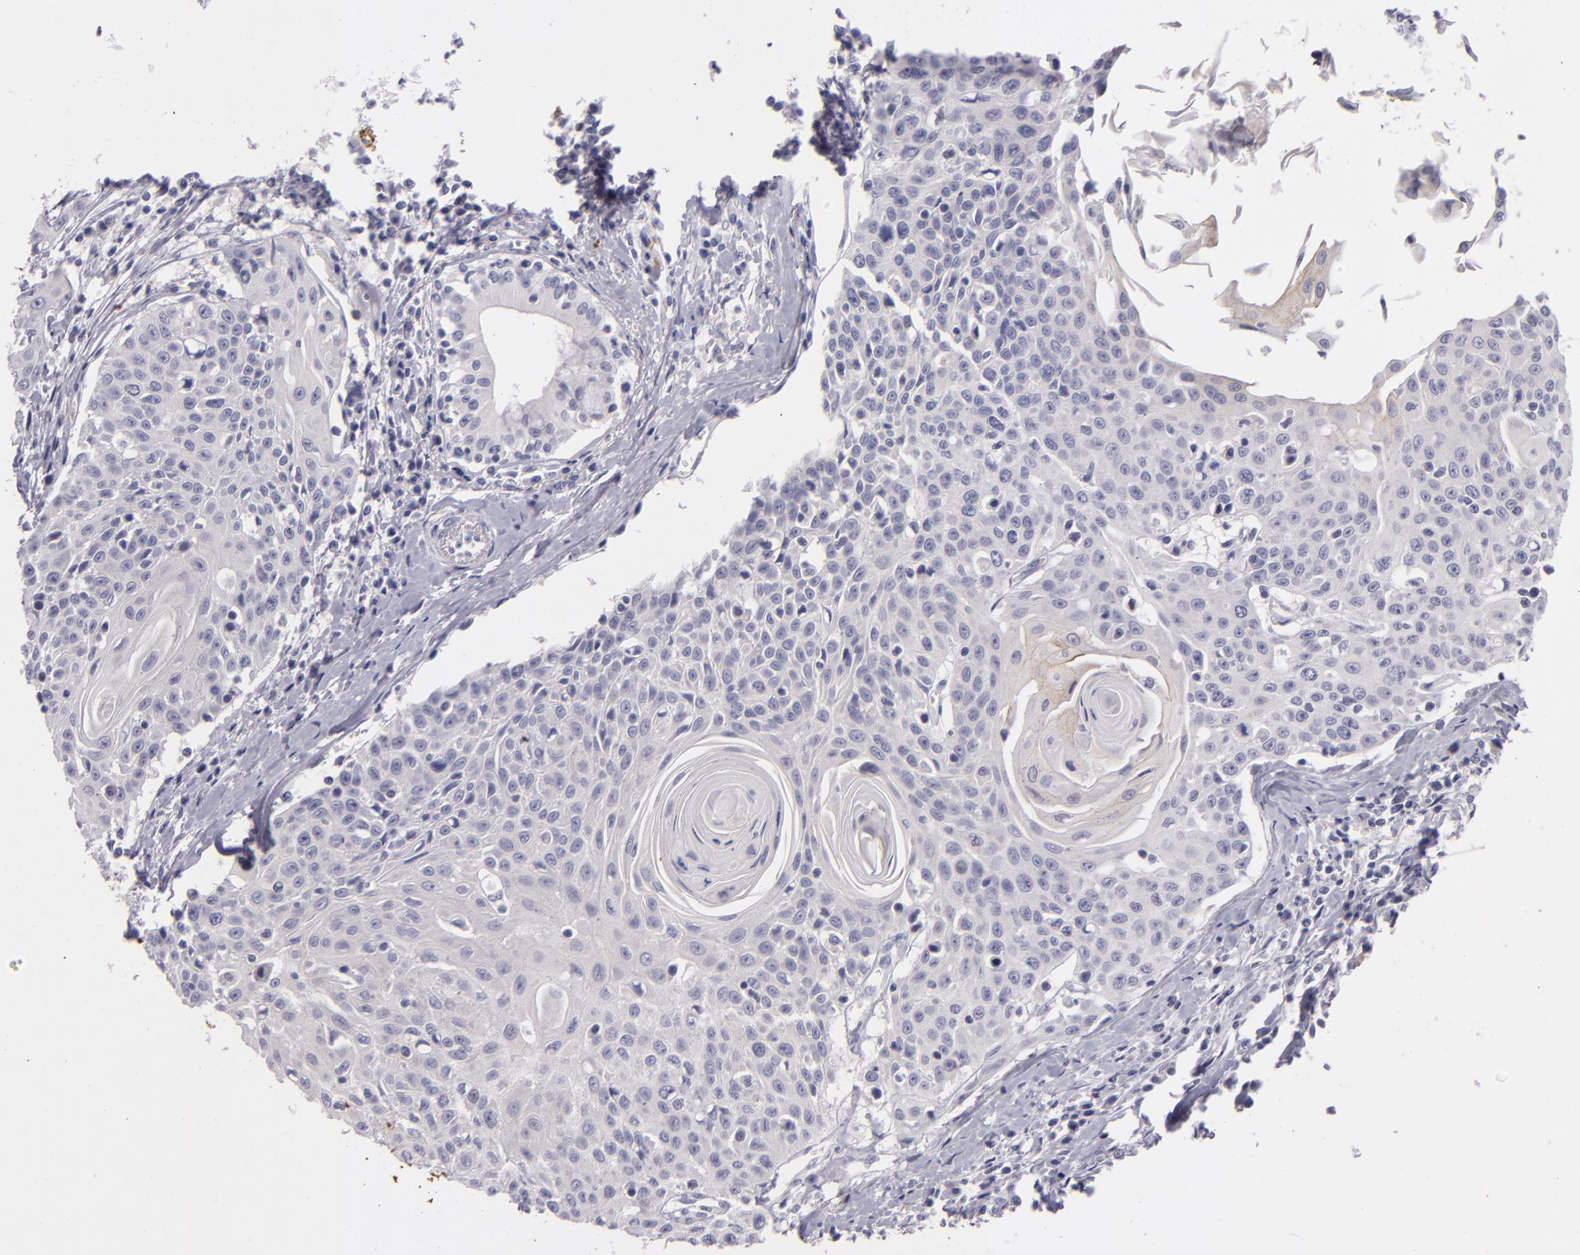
{"staining": {"intensity": "negative", "quantity": "none", "location": "none"}, "tissue": "head and neck cancer", "cell_type": "Tumor cells", "image_type": "cancer", "snomed": [{"axis": "morphology", "description": "Squamous cell carcinoma, NOS"}, {"axis": "morphology", "description": "Squamous cell carcinoma, metastatic, NOS"}, {"axis": "topography", "description": "Lymph node"}, {"axis": "topography", "description": "Salivary gland"}, {"axis": "topography", "description": "Head-Neck"}], "caption": "The immunohistochemistry (IHC) image has no significant staining in tumor cells of head and neck cancer tissue.", "gene": "SNCB", "patient": {"sex": "female", "age": 74}}